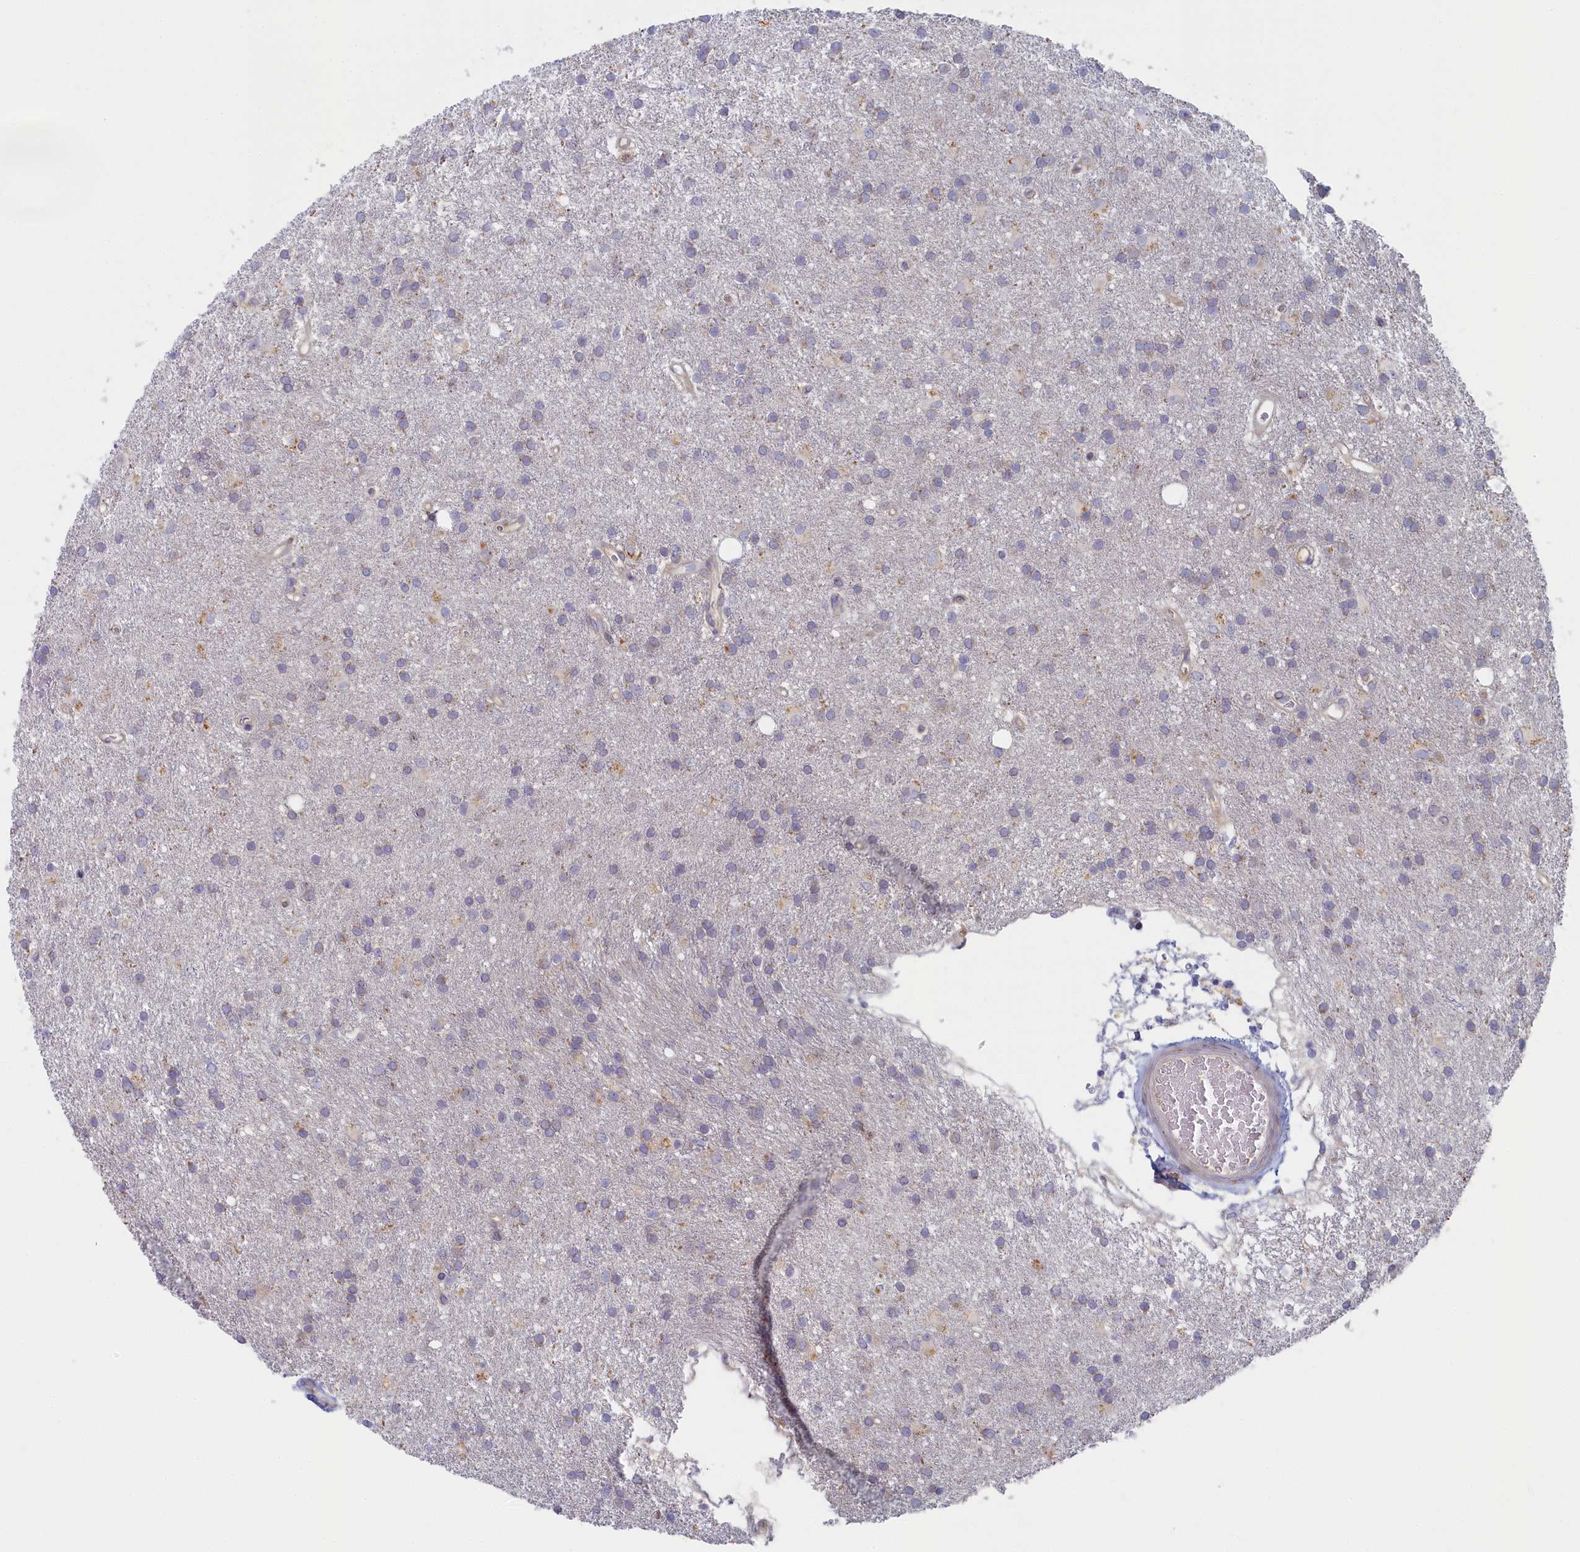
{"staining": {"intensity": "negative", "quantity": "none", "location": "none"}, "tissue": "glioma", "cell_type": "Tumor cells", "image_type": "cancer", "snomed": [{"axis": "morphology", "description": "Glioma, malignant, High grade"}, {"axis": "topography", "description": "Brain"}], "caption": "High magnification brightfield microscopy of glioma stained with DAB (3,3'-diaminobenzidine) (brown) and counterstained with hematoxylin (blue): tumor cells show no significant expression.", "gene": "STX16", "patient": {"sex": "male", "age": 77}}